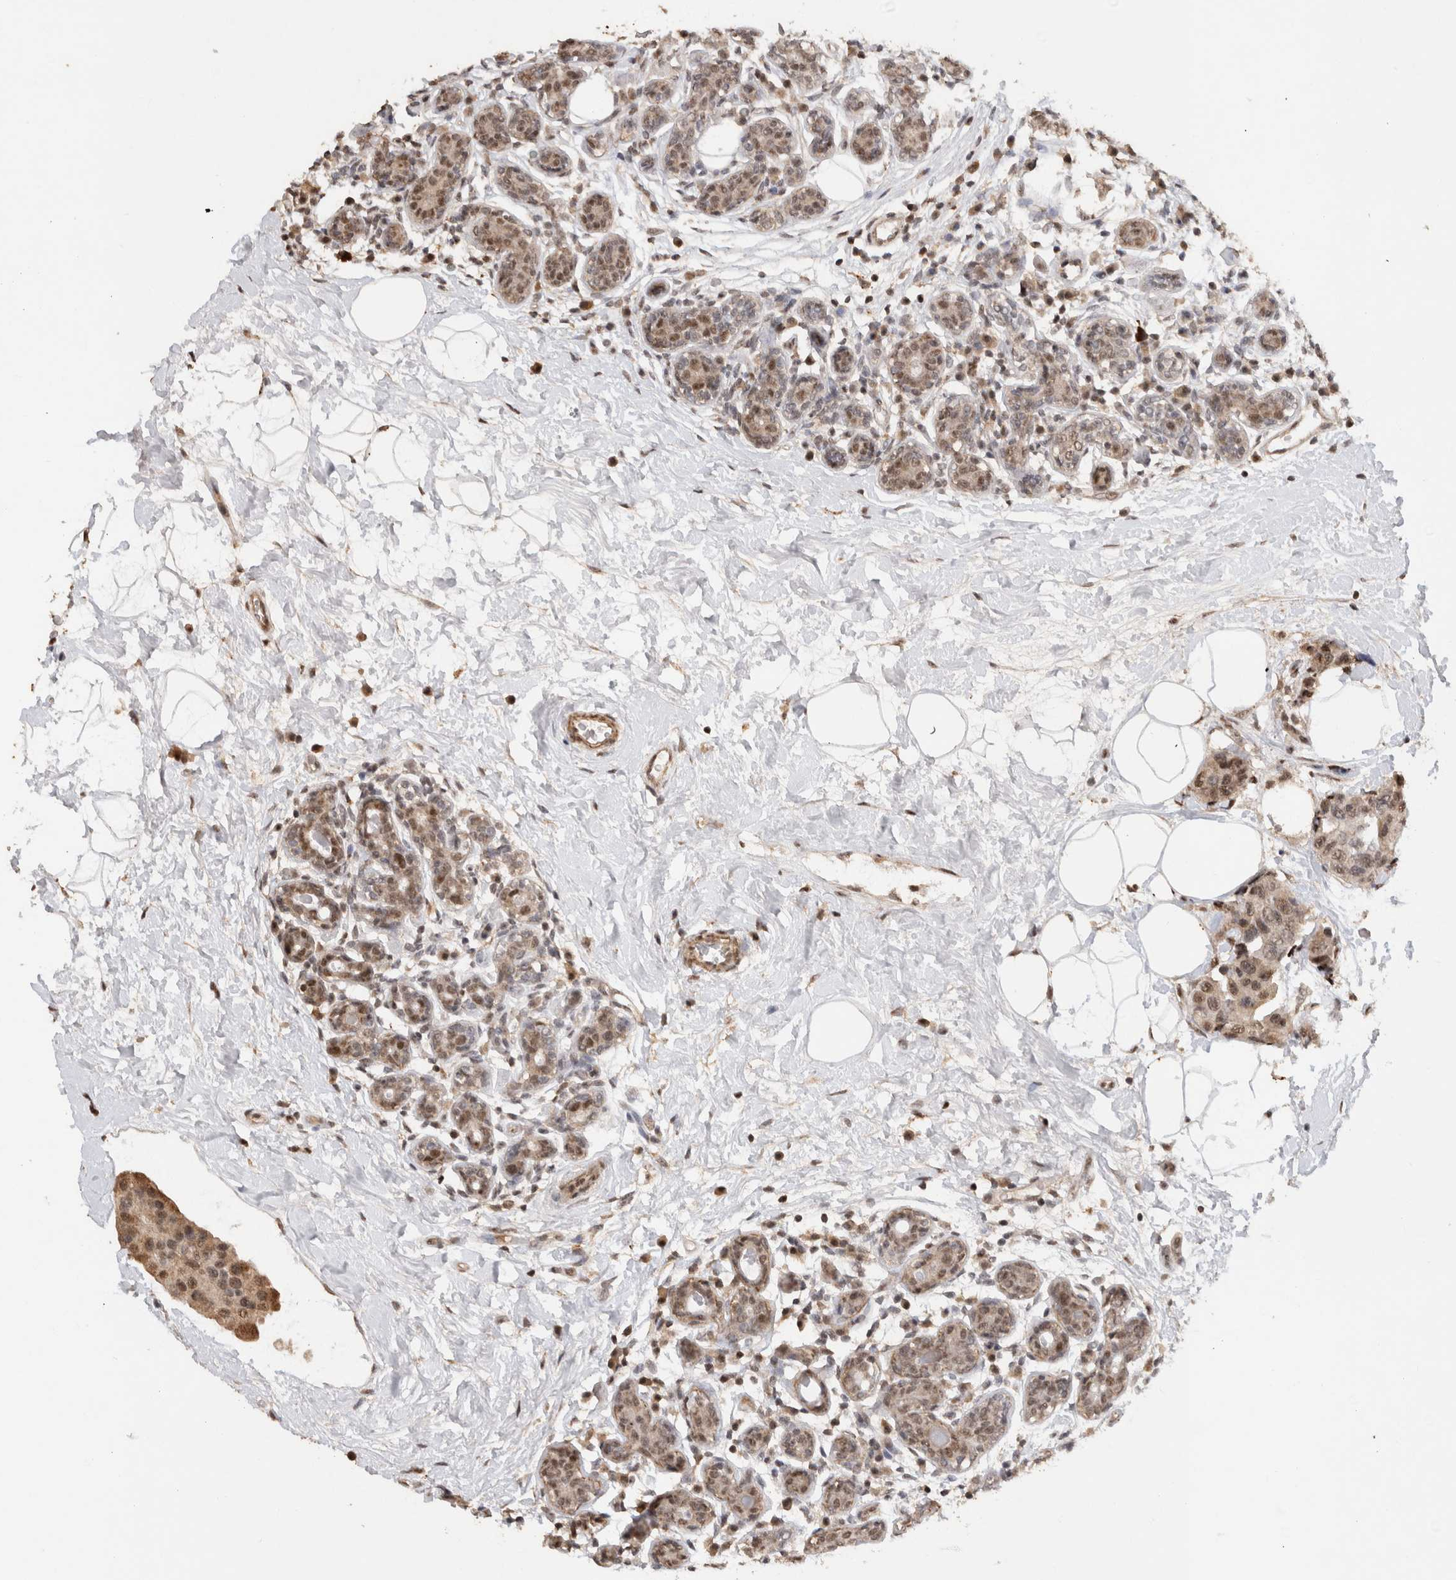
{"staining": {"intensity": "moderate", "quantity": ">75%", "location": "cytoplasmic/membranous,nuclear"}, "tissue": "breast cancer", "cell_type": "Tumor cells", "image_type": "cancer", "snomed": [{"axis": "morphology", "description": "Normal tissue, NOS"}, {"axis": "morphology", "description": "Duct carcinoma"}, {"axis": "topography", "description": "Breast"}], "caption": "Protein positivity by immunohistochemistry (IHC) demonstrates moderate cytoplasmic/membranous and nuclear expression in approximately >75% of tumor cells in breast cancer.", "gene": "KEAP1", "patient": {"sex": "female", "age": 39}}